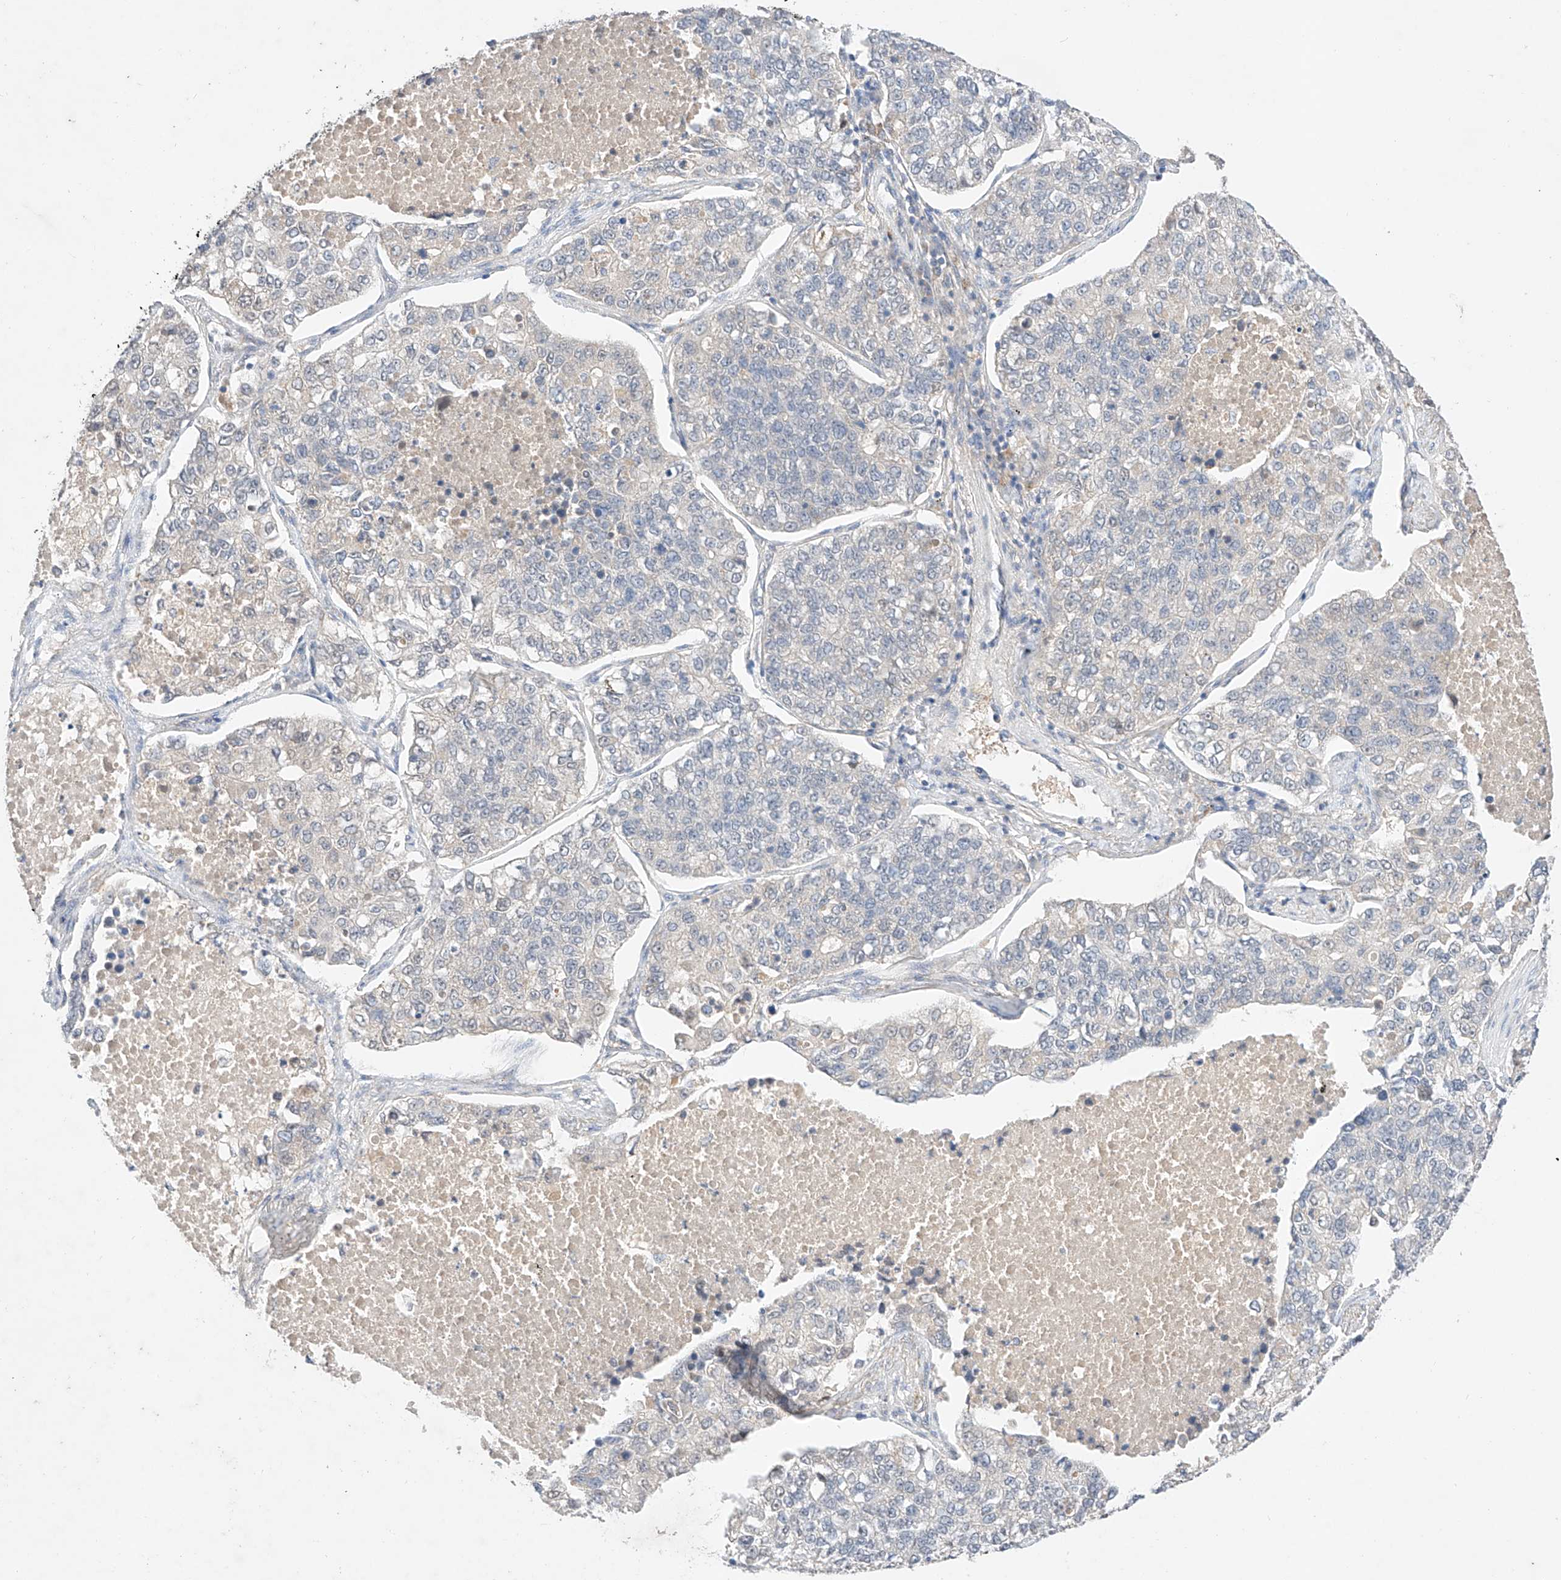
{"staining": {"intensity": "negative", "quantity": "none", "location": "none"}, "tissue": "lung cancer", "cell_type": "Tumor cells", "image_type": "cancer", "snomed": [{"axis": "morphology", "description": "Adenocarcinoma, NOS"}, {"axis": "topography", "description": "Lung"}], "caption": "The immunohistochemistry (IHC) image has no significant positivity in tumor cells of lung adenocarcinoma tissue.", "gene": "ZNF124", "patient": {"sex": "male", "age": 49}}